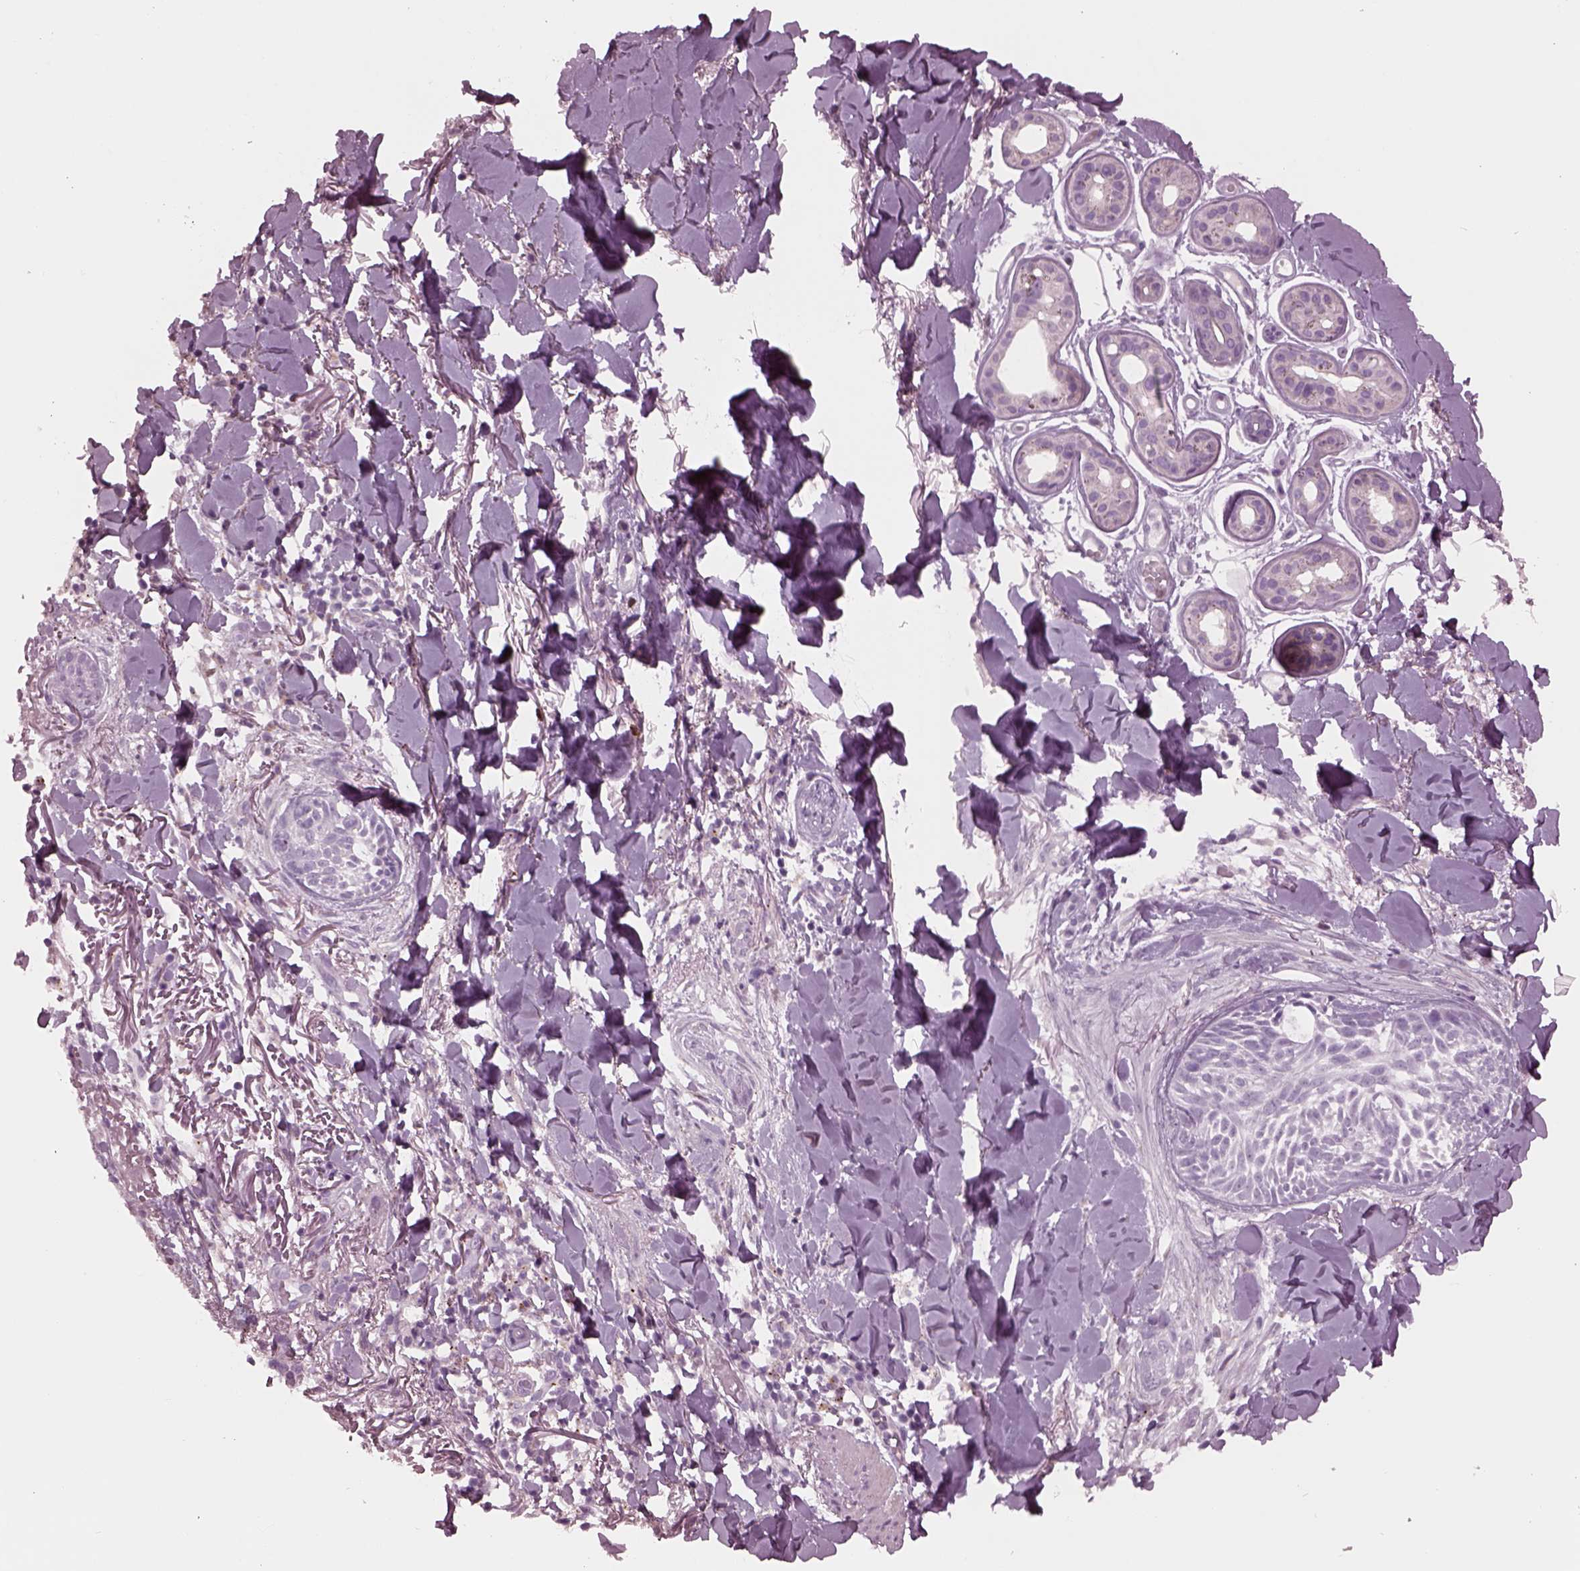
{"staining": {"intensity": "negative", "quantity": "none", "location": "none"}, "tissue": "skin cancer", "cell_type": "Tumor cells", "image_type": "cancer", "snomed": [{"axis": "morphology", "description": "Normal tissue, NOS"}, {"axis": "morphology", "description": "Basal cell carcinoma"}, {"axis": "topography", "description": "Skin"}], "caption": "Immunohistochemistry (IHC) histopathology image of neoplastic tissue: human basal cell carcinoma (skin) stained with DAB displays no significant protein positivity in tumor cells.", "gene": "SLAMF8", "patient": {"sex": "male", "age": 84}}